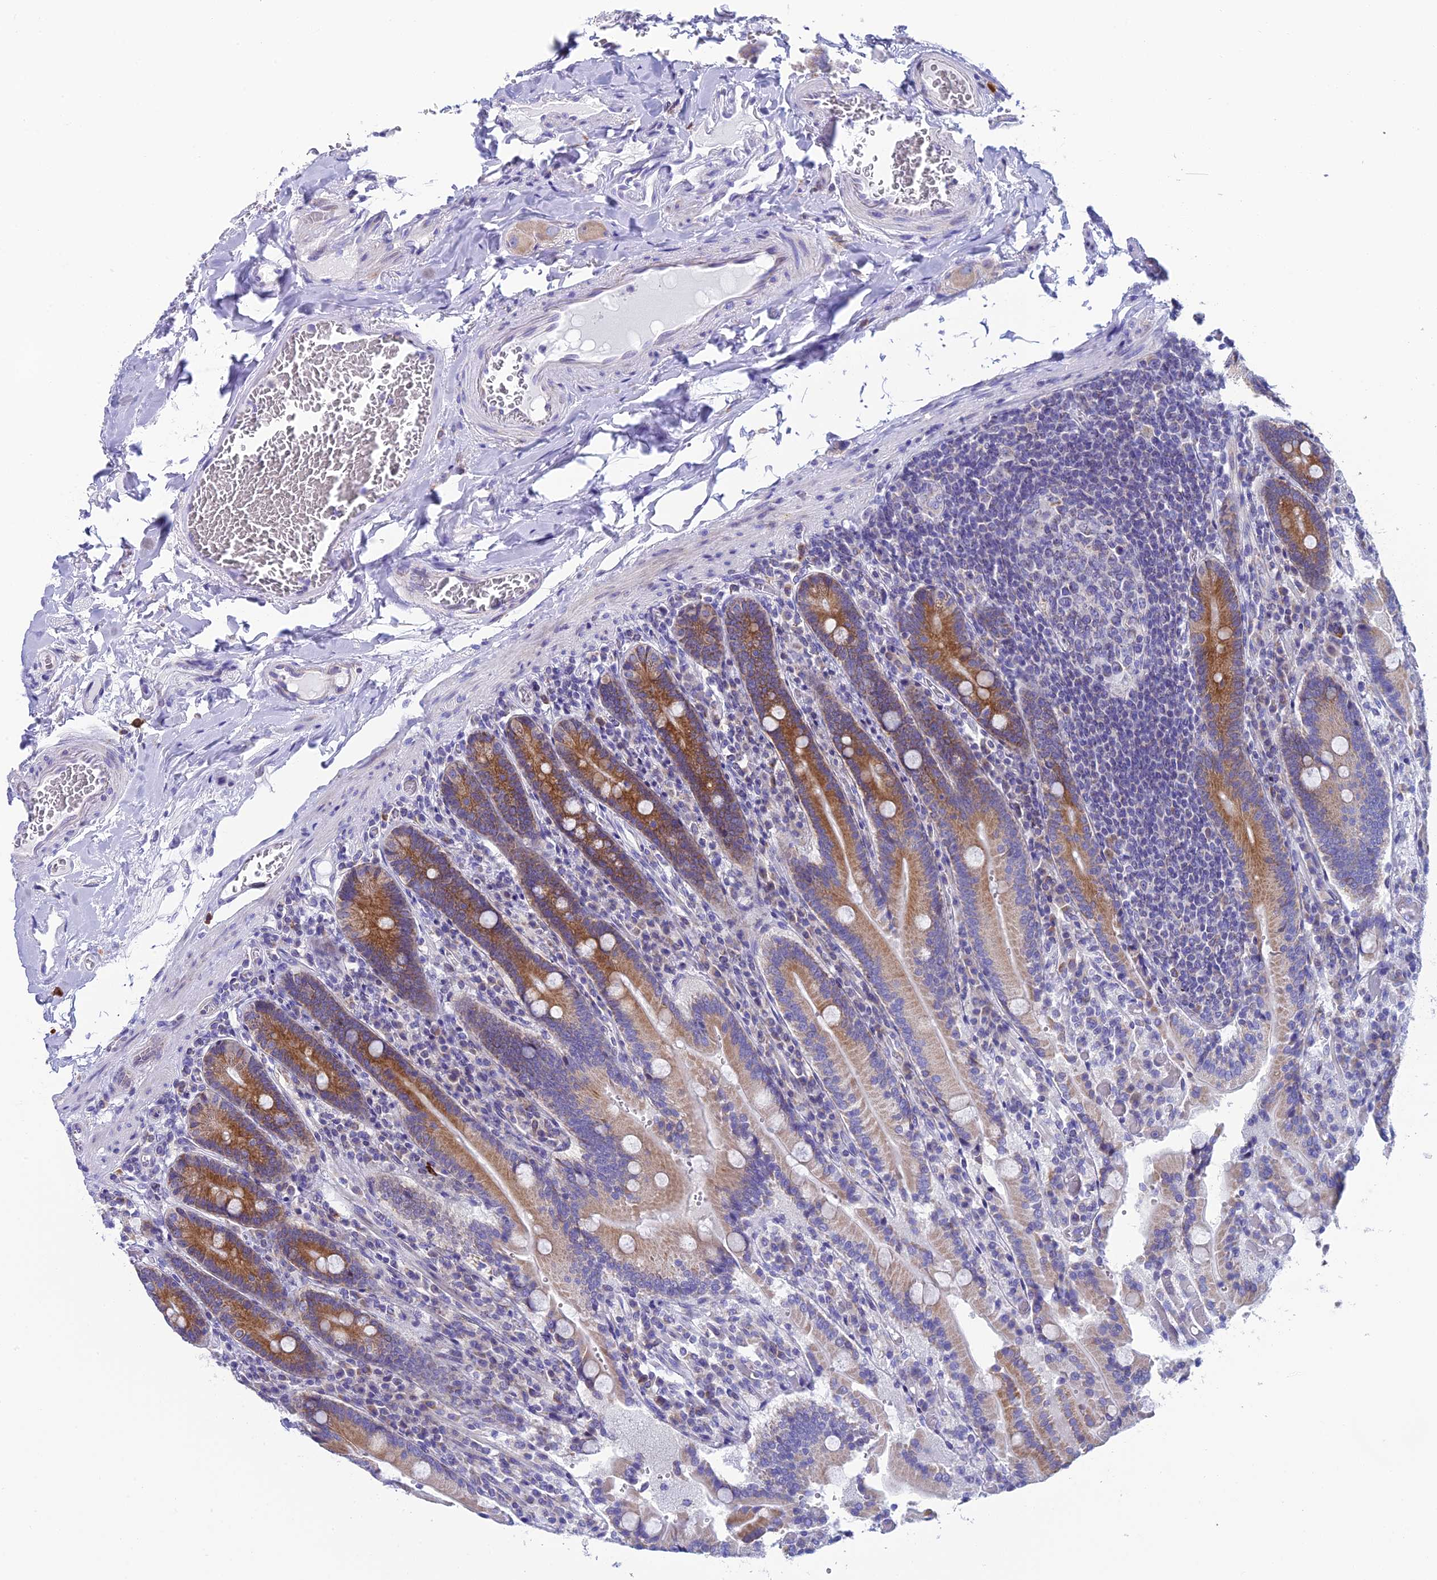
{"staining": {"intensity": "moderate", "quantity": ">75%", "location": "cytoplasmic/membranous"}, "tissue": "duodenum", "cell_type": "Glandular cells", "image_type": "normal", "snomed": [{"axis": "morphology", "description": "Normal tissue, NOS"}, {"axis": "topography", "description": "Duodenum"}], "caption": "Duodenum was stained to show a protein in brown. There is medium levels of moderate cytoplasmic/membranous expression in approximately >75% of glandular cells.", "gene": "REEP4", "patient": {"sex": "female", "age": 62}}